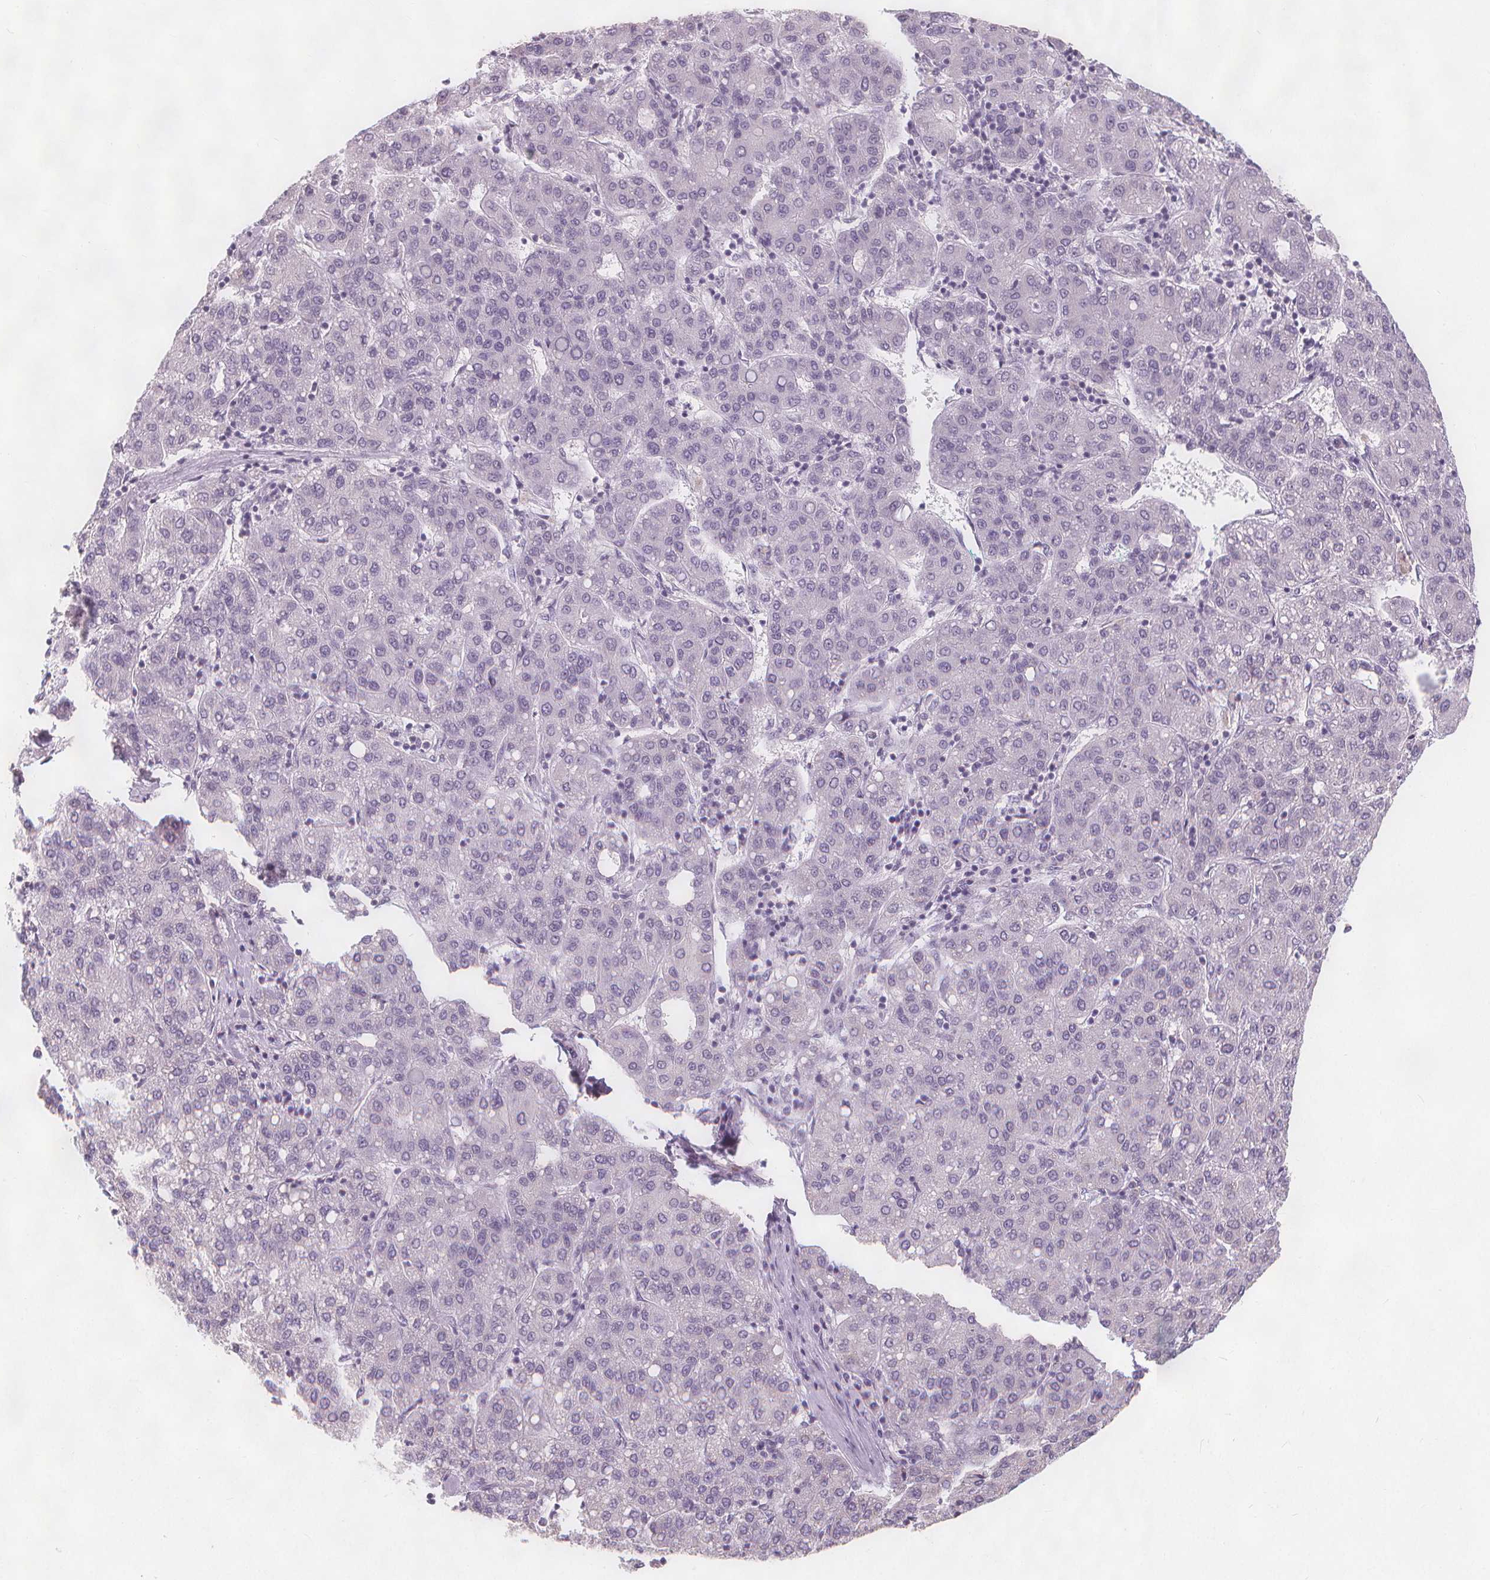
{"staining": {"intensity": "negative", "quantity": "none", "location": "none"}, "tissue": "liver cancer", "cell_type": "Tumor cells", "image_type": "cancer", "snomed": [{"axis": "morphology", "description": "Carcinoma, Hepatocellular, NOS"}, {"axis": "topography", "description": "Liver"}], "caption": "The immunohistochemistry photomicrograph has no significant expression in tumor cells of hepatocellular carcinoma (liver) tissue.", "gene": "TIPIN", "patient": {"sex": "male", "age": 65}}